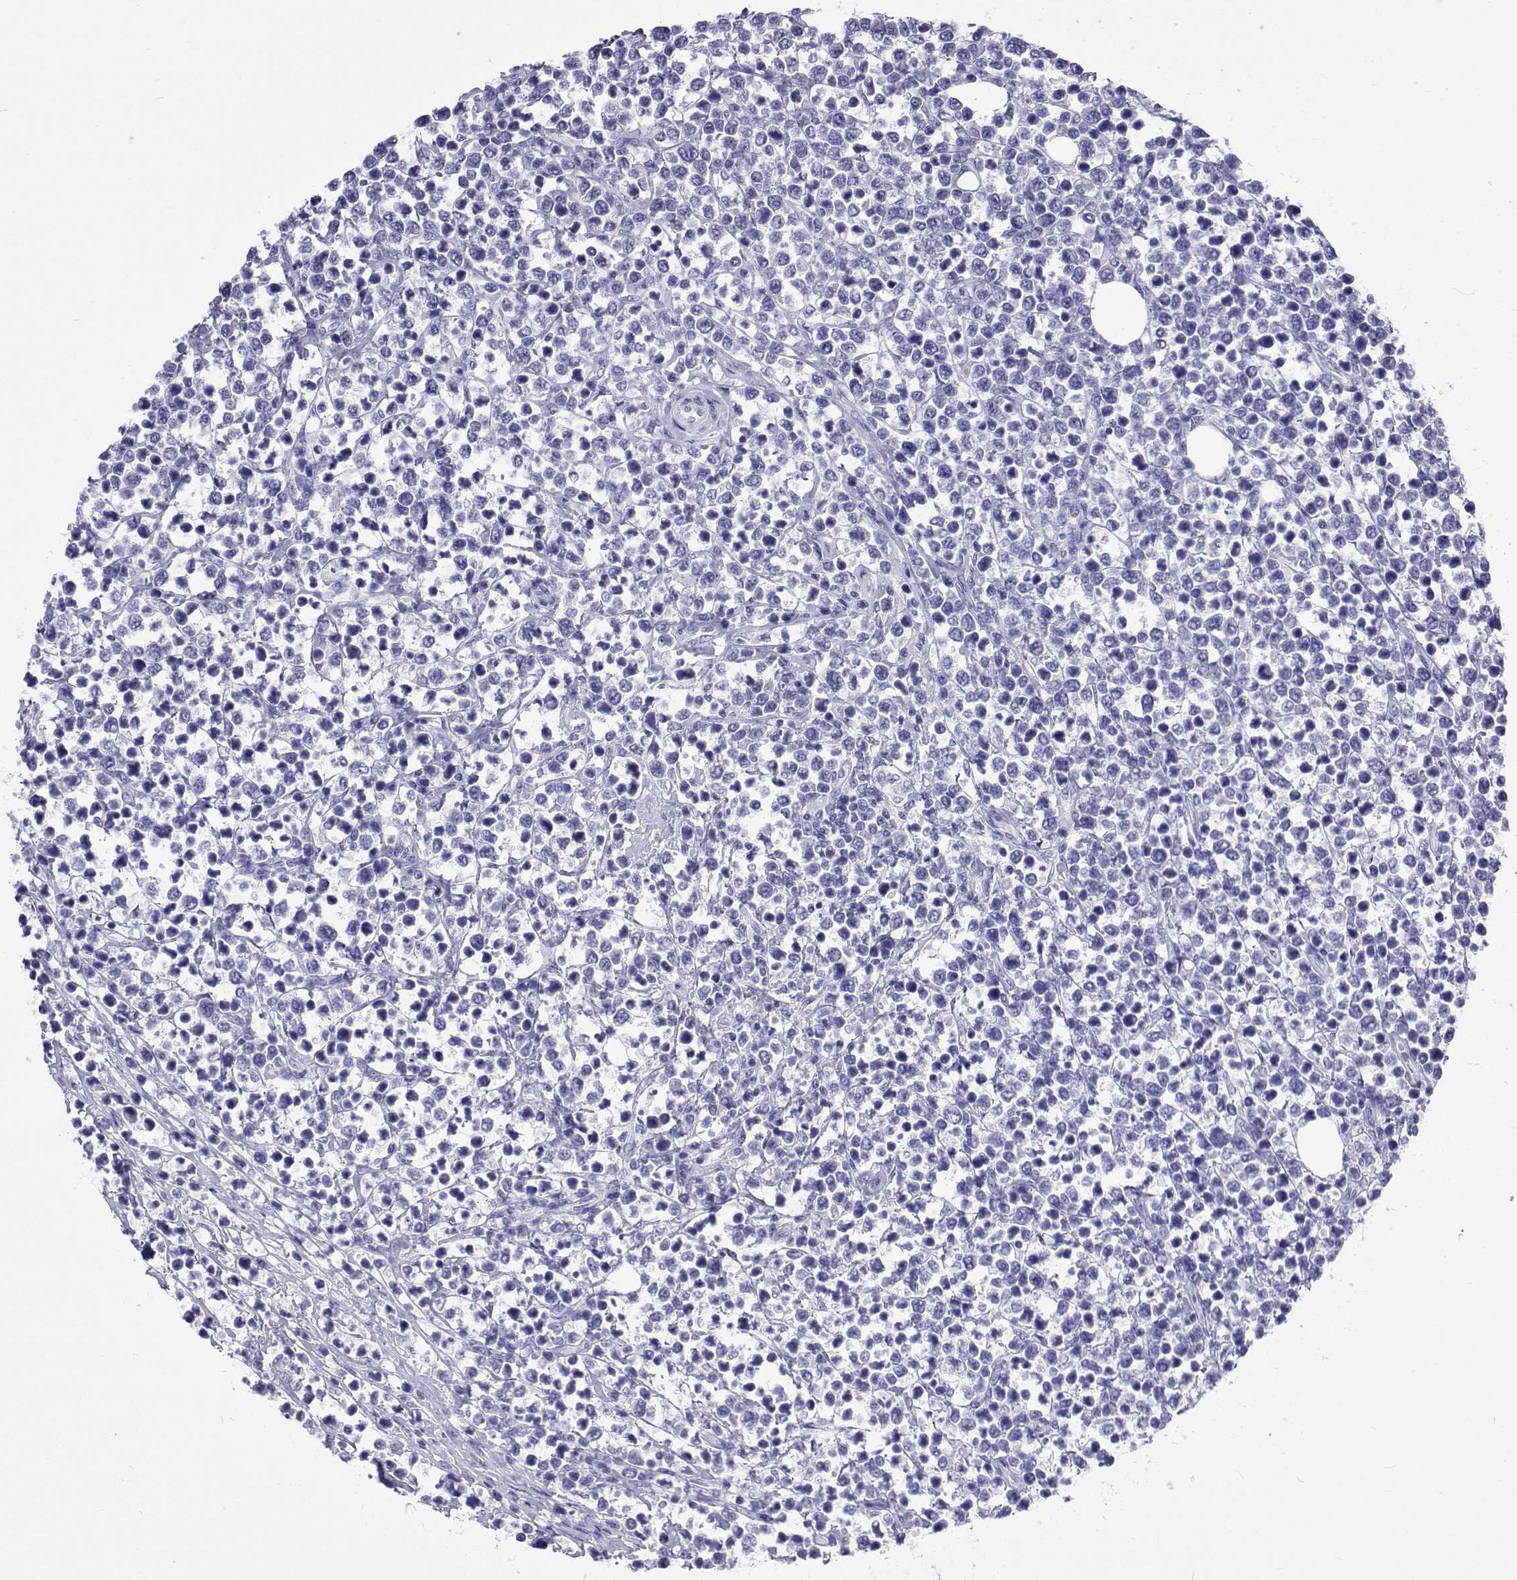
{"staining": {"intensity": "negative", "quantity": "none", "location": "none"}, "tissue": "lymphoma", "cell_type": "Tumor cells", "image_type": "cancer", "snomed": [{"axis": "morphology", "description": "Malignant lymphoma, non-Hodgkin's type, High grade"}, {"axis": "topography", "description": "Soft tissue"}], "caption": "Tumor cells show no significant expression in lymphoma. (Immunohistochemistry, brightfield microscopy, high magnification).", "gene": "UMODL1", "patient": {"sex": "female", "age": 56}}